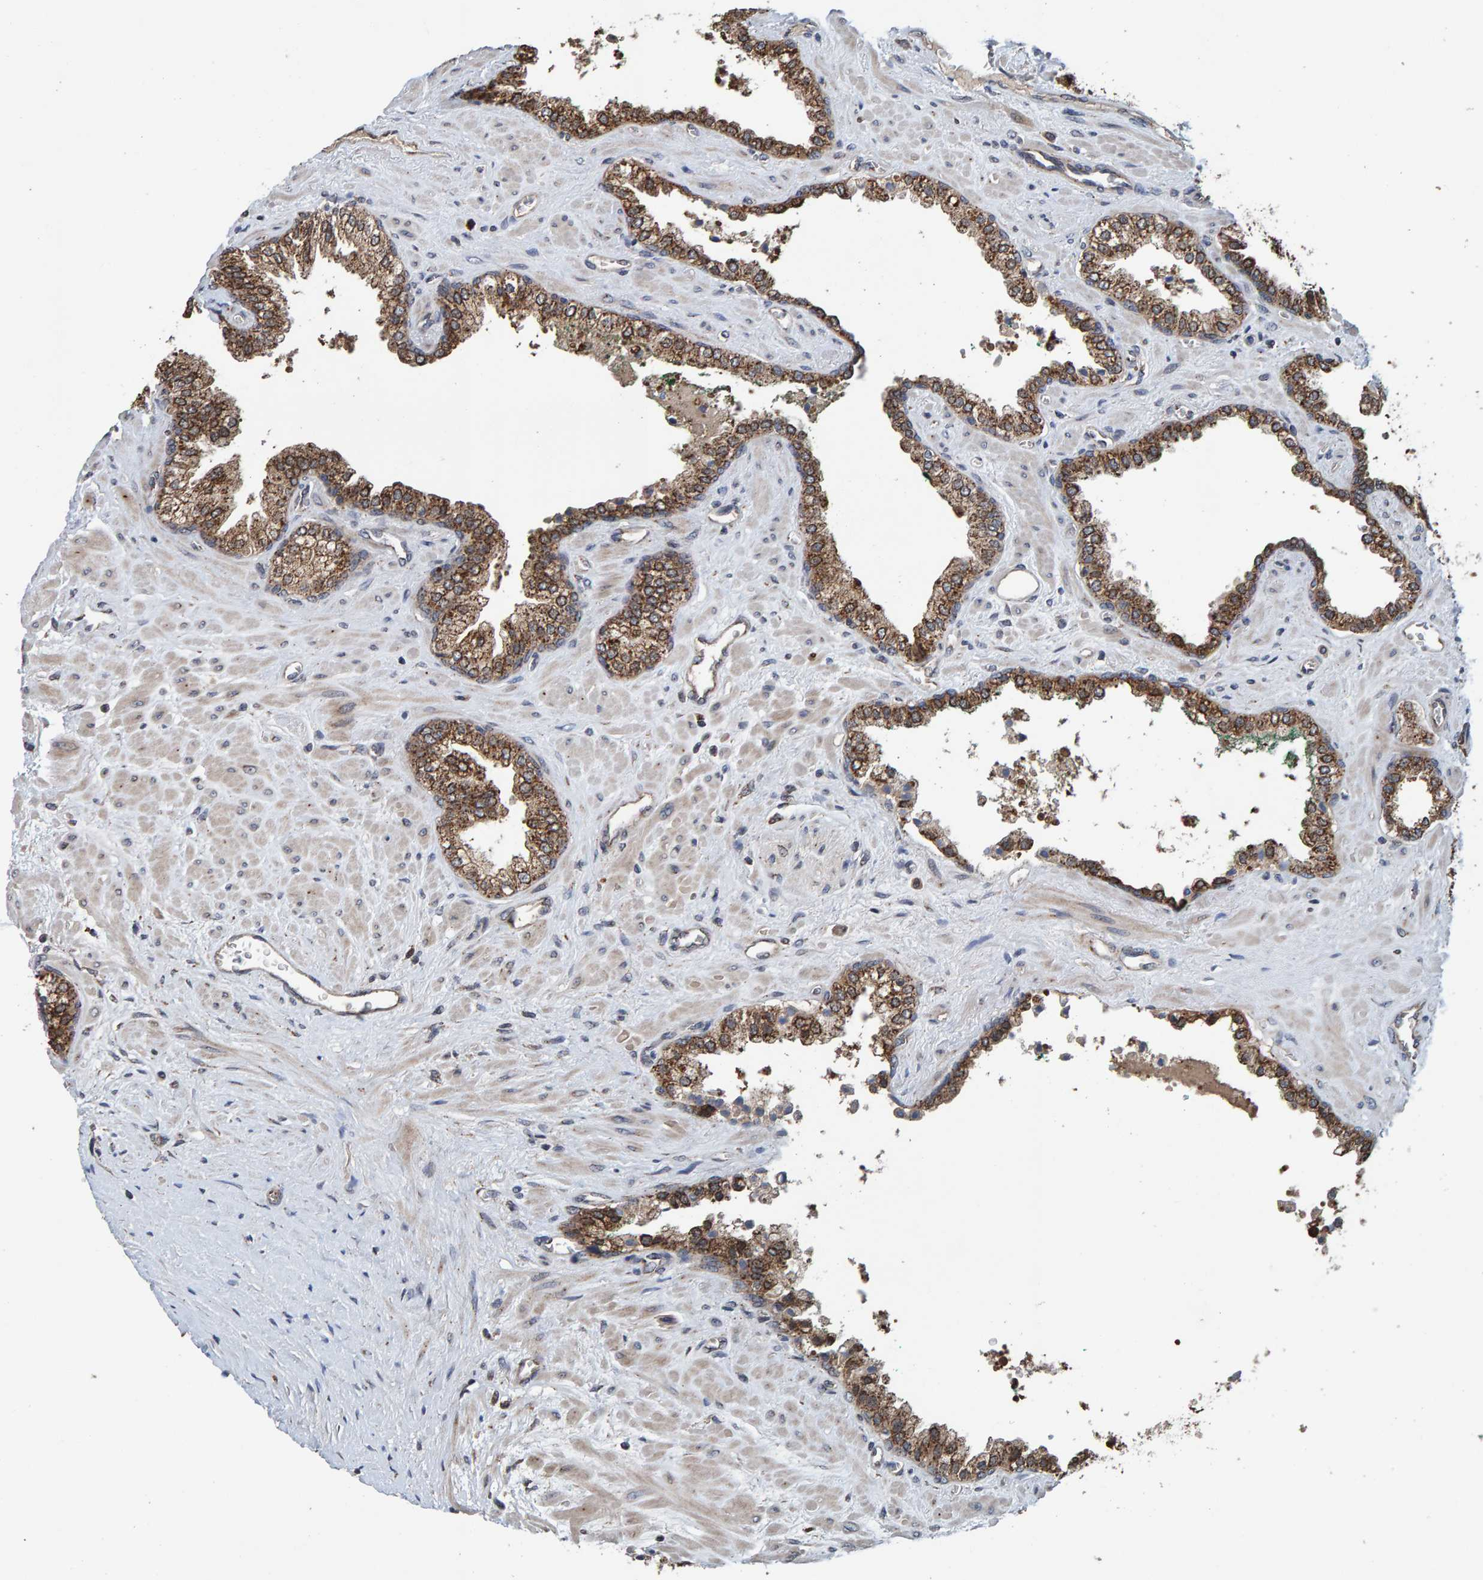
{"staining": {"intensity": "moderate", "quantity": ">75%", "location": "cytoplasmic/membranous"}, "tissue": "prostate cancer", "cell_type": "Tumor cells", "image_type": "cancer", "snomed": [{"axis": "morphology", "description": "Adenocarcinoma, Low grade"}, {"axis": "topography", "description": "Prostate"}], "caption": "Protein staining of prostate adenocarcinoma (low-grade) tissue demonstrates moderate cytoplasmic/membranous positivity in approximately >75% of tumor cells.", "gene": "CCDC25", "patient": {"sex": "male", "age": 71}}